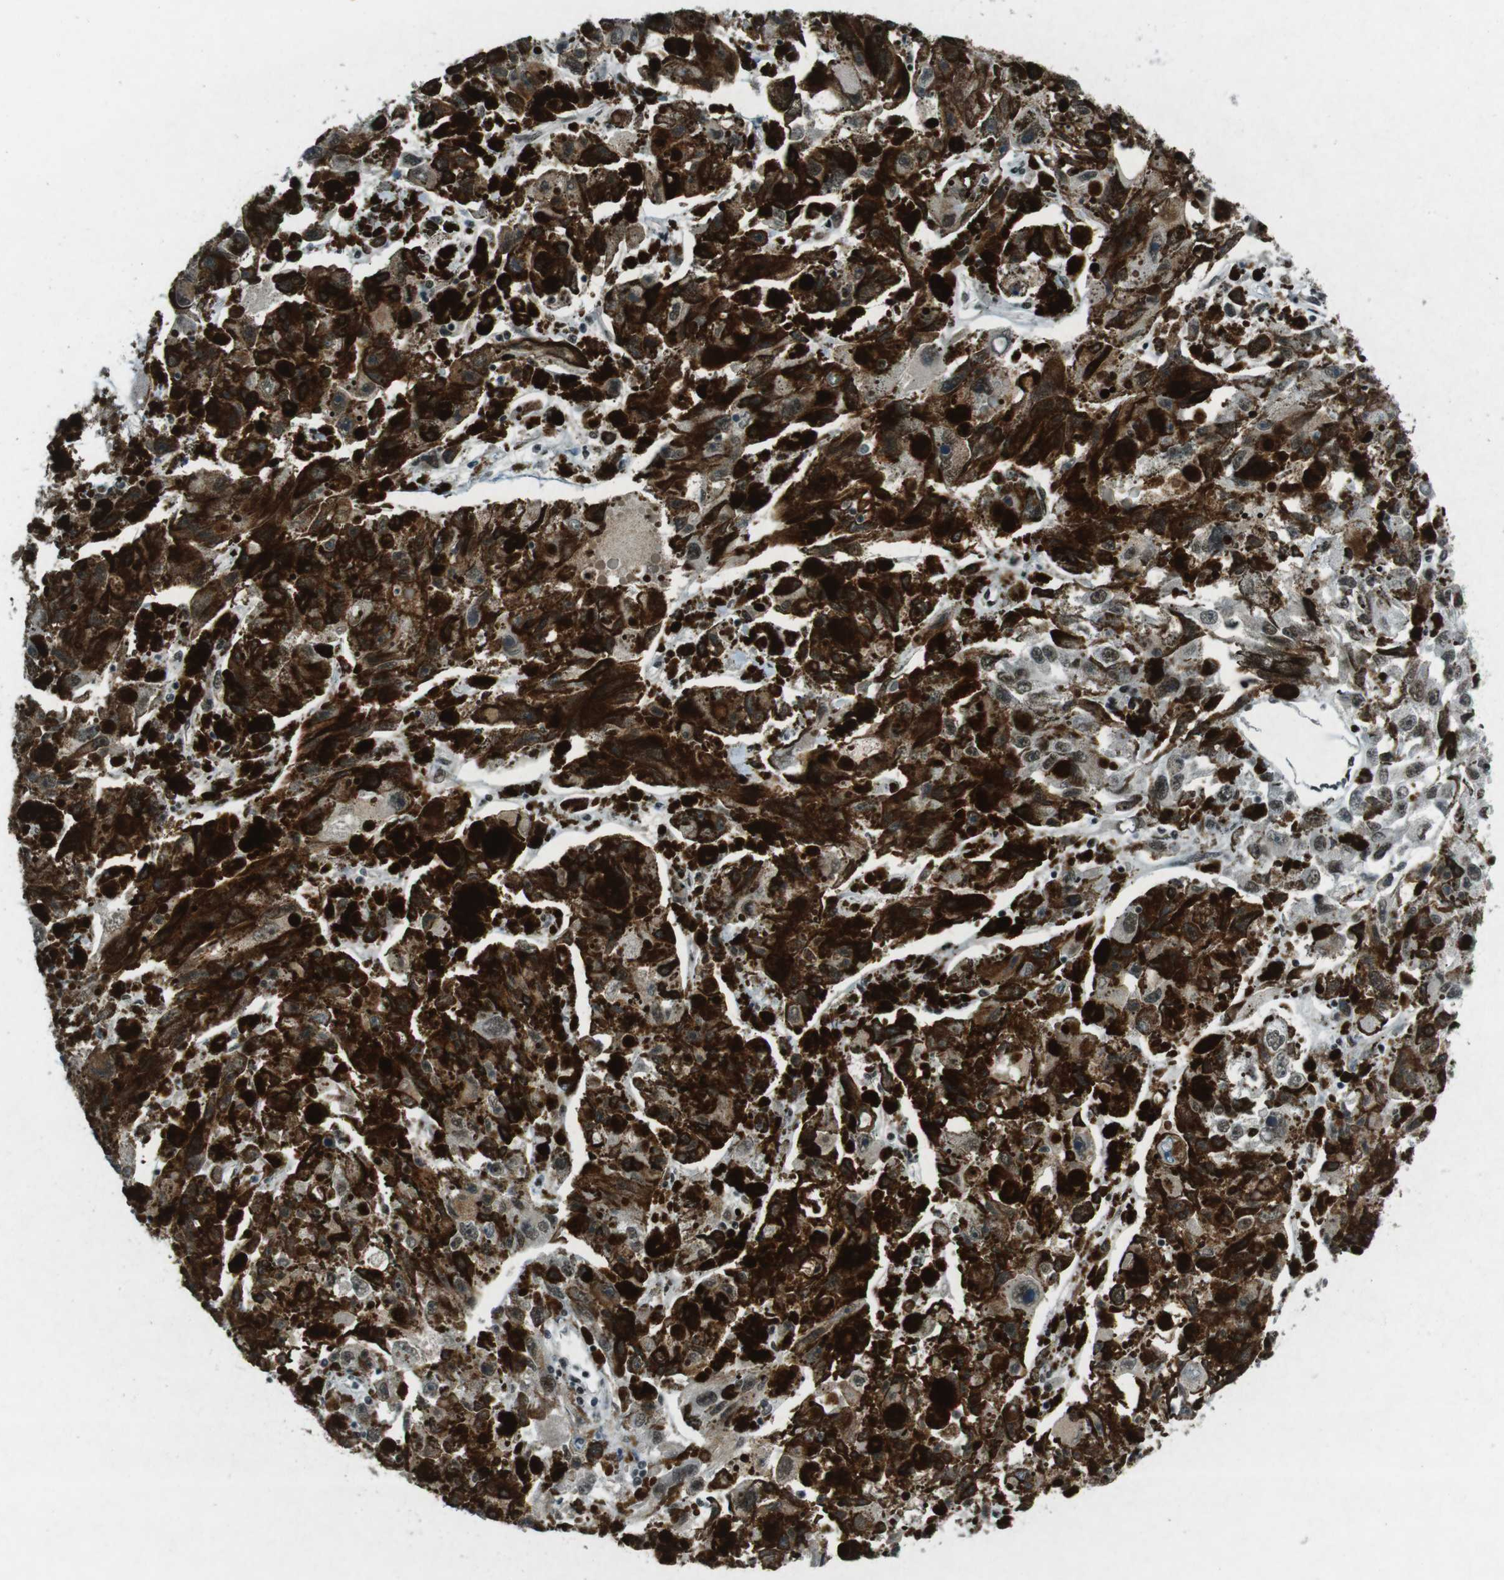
{"staining": {"intensity": "moderate", "quantity": ">75%", "location": "nuclear"}, "tissue": "melanoma", "cell_type": "Tumor cells", "image_type": "cancer", "snomed": [{"axis": "morphology", "description": "Malignant melanoma, NOS"}, {"axis": "topography", "description": "Skin"}], "caption": "Moderate nuclear positivity for a protein is identified in approximately >75% of tumor cells of malignant melanoma using immunohistochemistry (IHC).", "gene": "TAF1", "patient": {"sex": "female", "age": 104}}